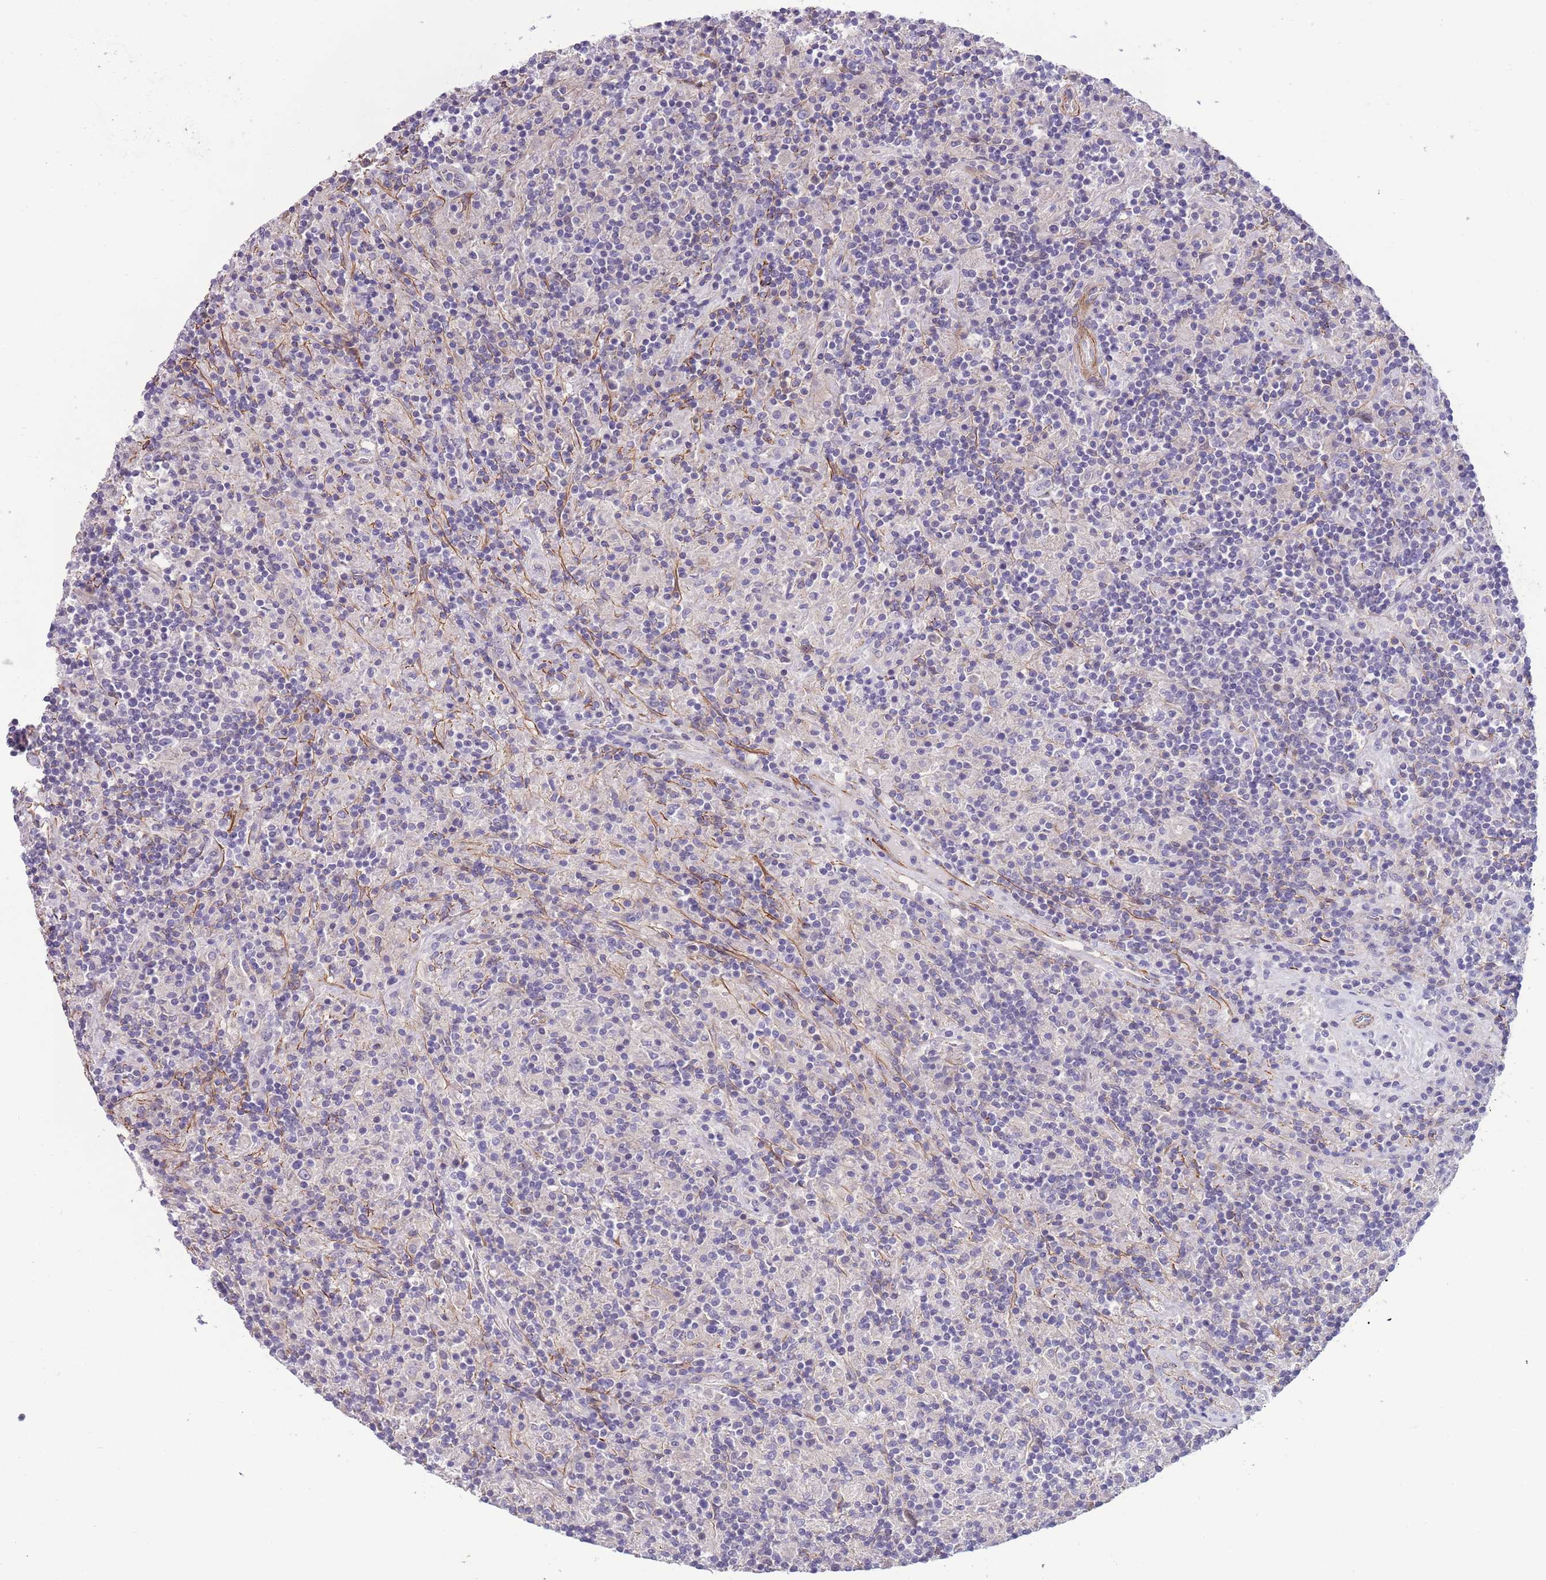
{"staining": {"intensity": "negative", "quantity": "none", "location": "none"}, "tissue": "lymphoma", "cell_type": "Tumor cells", "image_type": "cancer", "snomed": [{"axis": "morphology", "description": "Hodgkin's disease, NOS"}, {"axis": "topography", "description": "Lymph node"}], "caption": "Immunohistochemistry (IHC) histopathology image of neoplastic tissue: lymphoma stained with DAB shows no significant protein staining in tumor cells.", "gene": "FAM124A", "patient": {"sex": "male", "age": 70}}